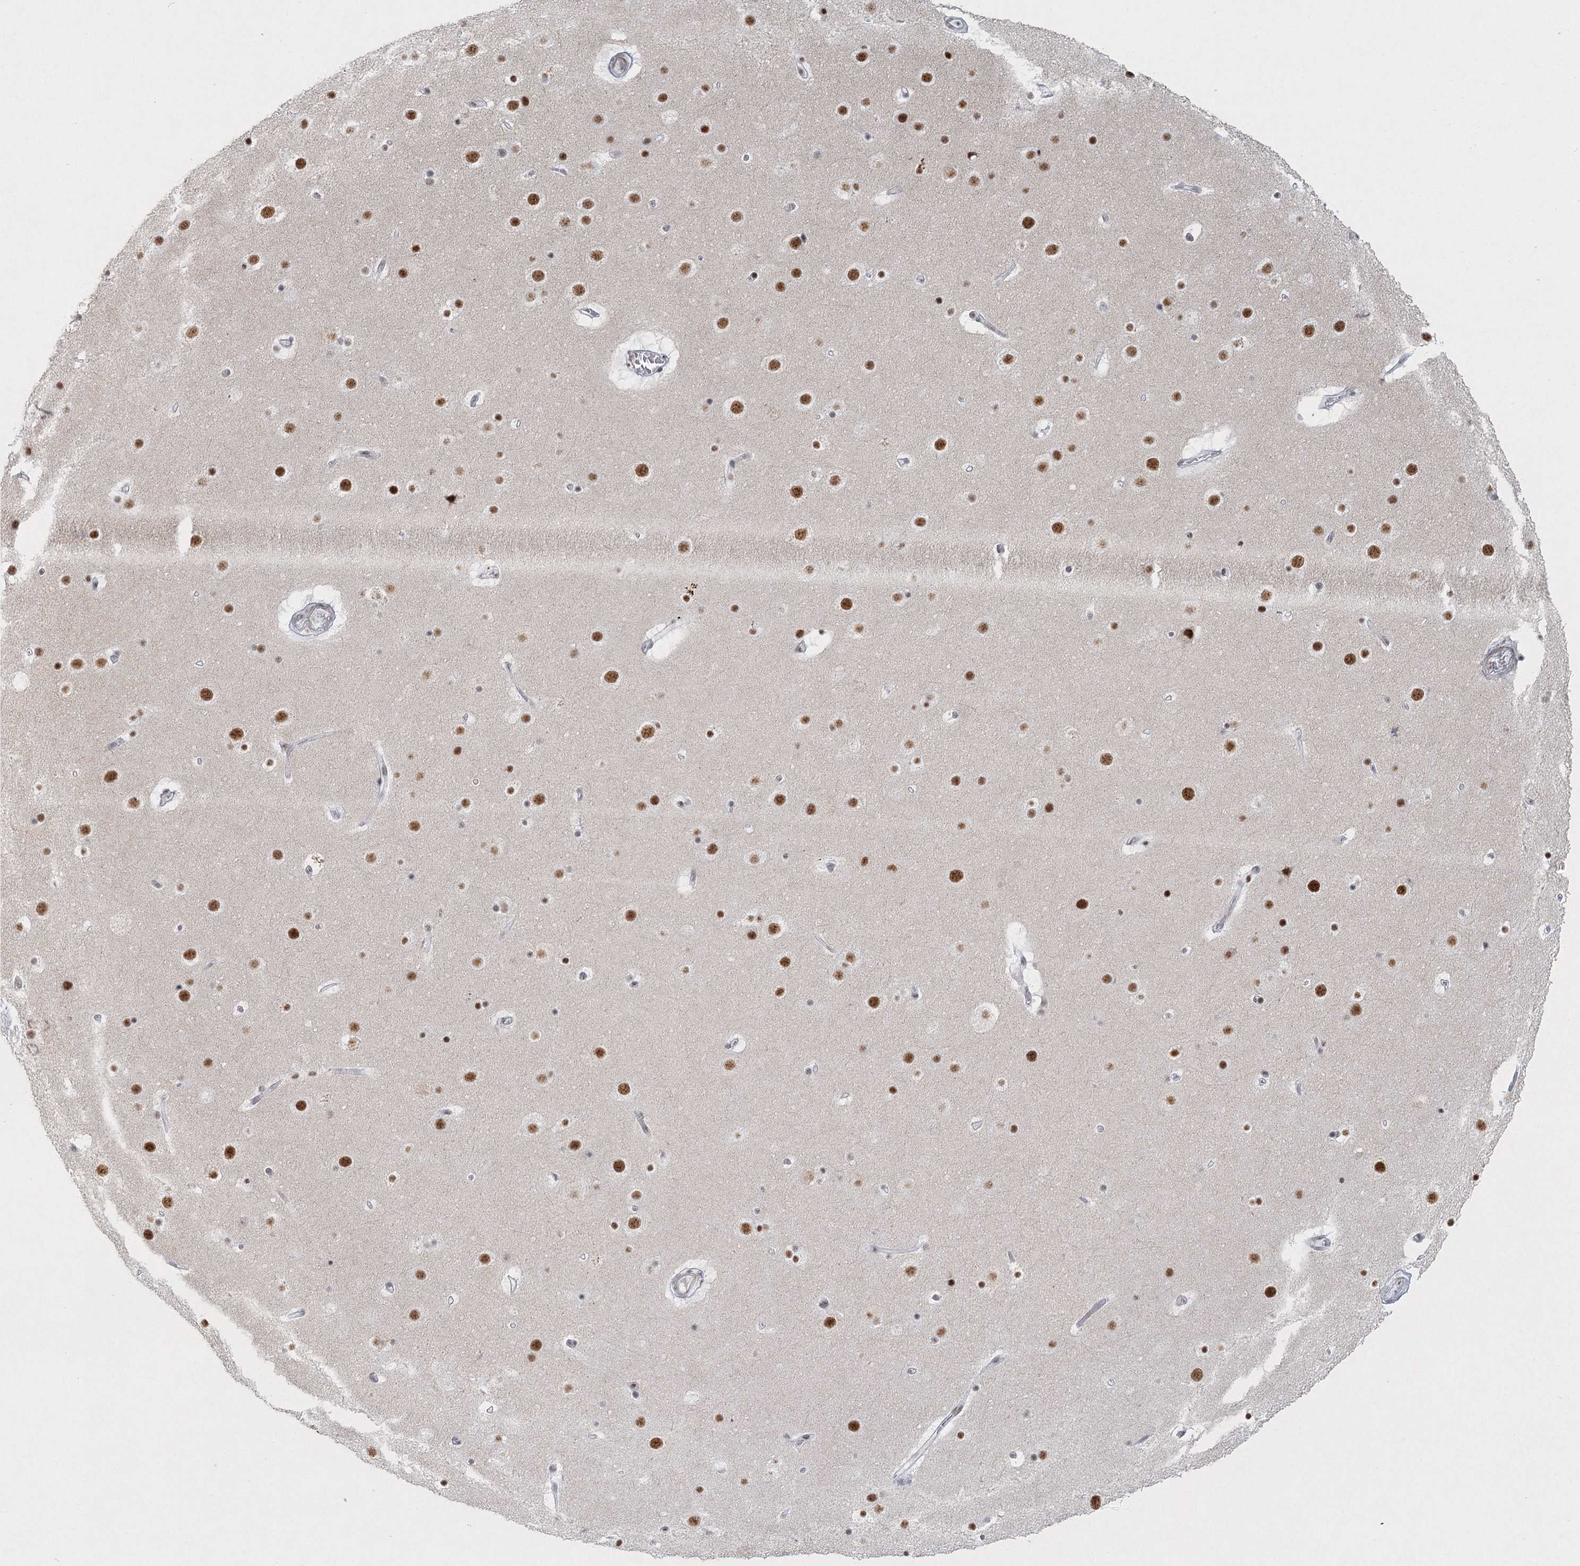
{"staining": {"intensity": "moderate", "quantity": "25%-75%", "location": "nuclear"}, "tissue": "cerebral cortex", "cell_type": "Endothelial cells", "image_type": "normal", "snomed": [{"axis": "morphology", "description": "Normal tissue, NOS"}, {"axis": "topography", "description": "Cerebral cortex"}], "caption": "IHC micrograph of unremarkable human cerebral cortex stained for a protein (brown), which displays medium levels of moderate nuclear expression in approximately 25%-75% of endothelial cells.", "gene": "U2SURP", "patient": {"sex": "male", "age": 57}}